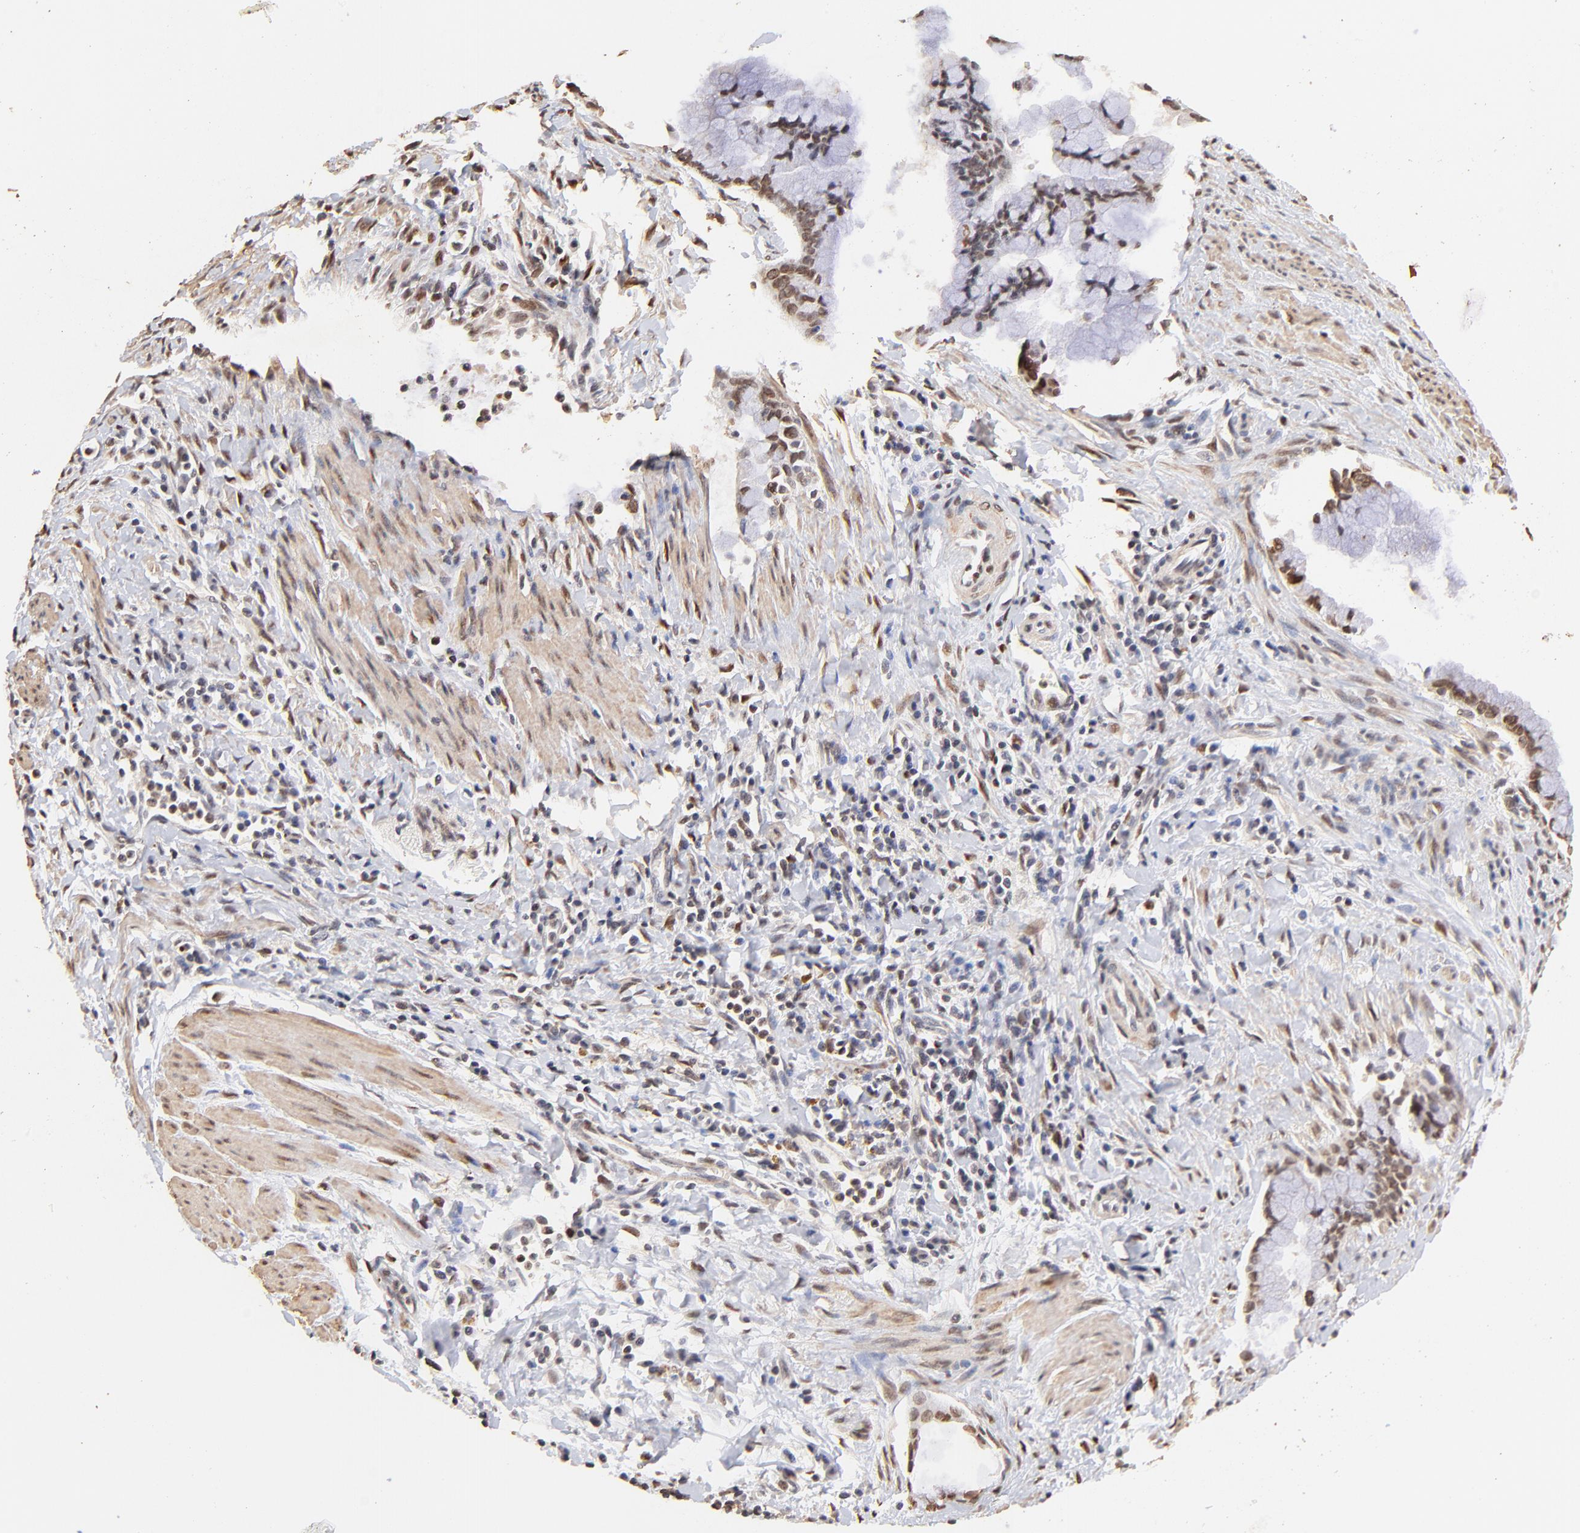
{"staining": {"intensity": "moderate", "quantity": "25%-75%", "location": "cytoplasmic/membranous,nuclear"}, "tissue": "pancreatic cancer", "cell_type": "Tumor cells", "image_type": "cancer", "snomed": [{"axis": "morphology", "description": "Adenocarcinoma, NOS"}, {"axis": "topography", "description": "Pancreas"}], "caption": "Immunohistochemical staining of human adenocarcinoma (pancreatic) reveals moderate cytoplasmic/membranous and nuclear protein expression in approximately 25%-75% of tumor cells. (brown staining indicates protein expression, while blue staining denotes nuclei).", "gene": "ZFP92", "patient": {"sex": "male", "age": 59}}